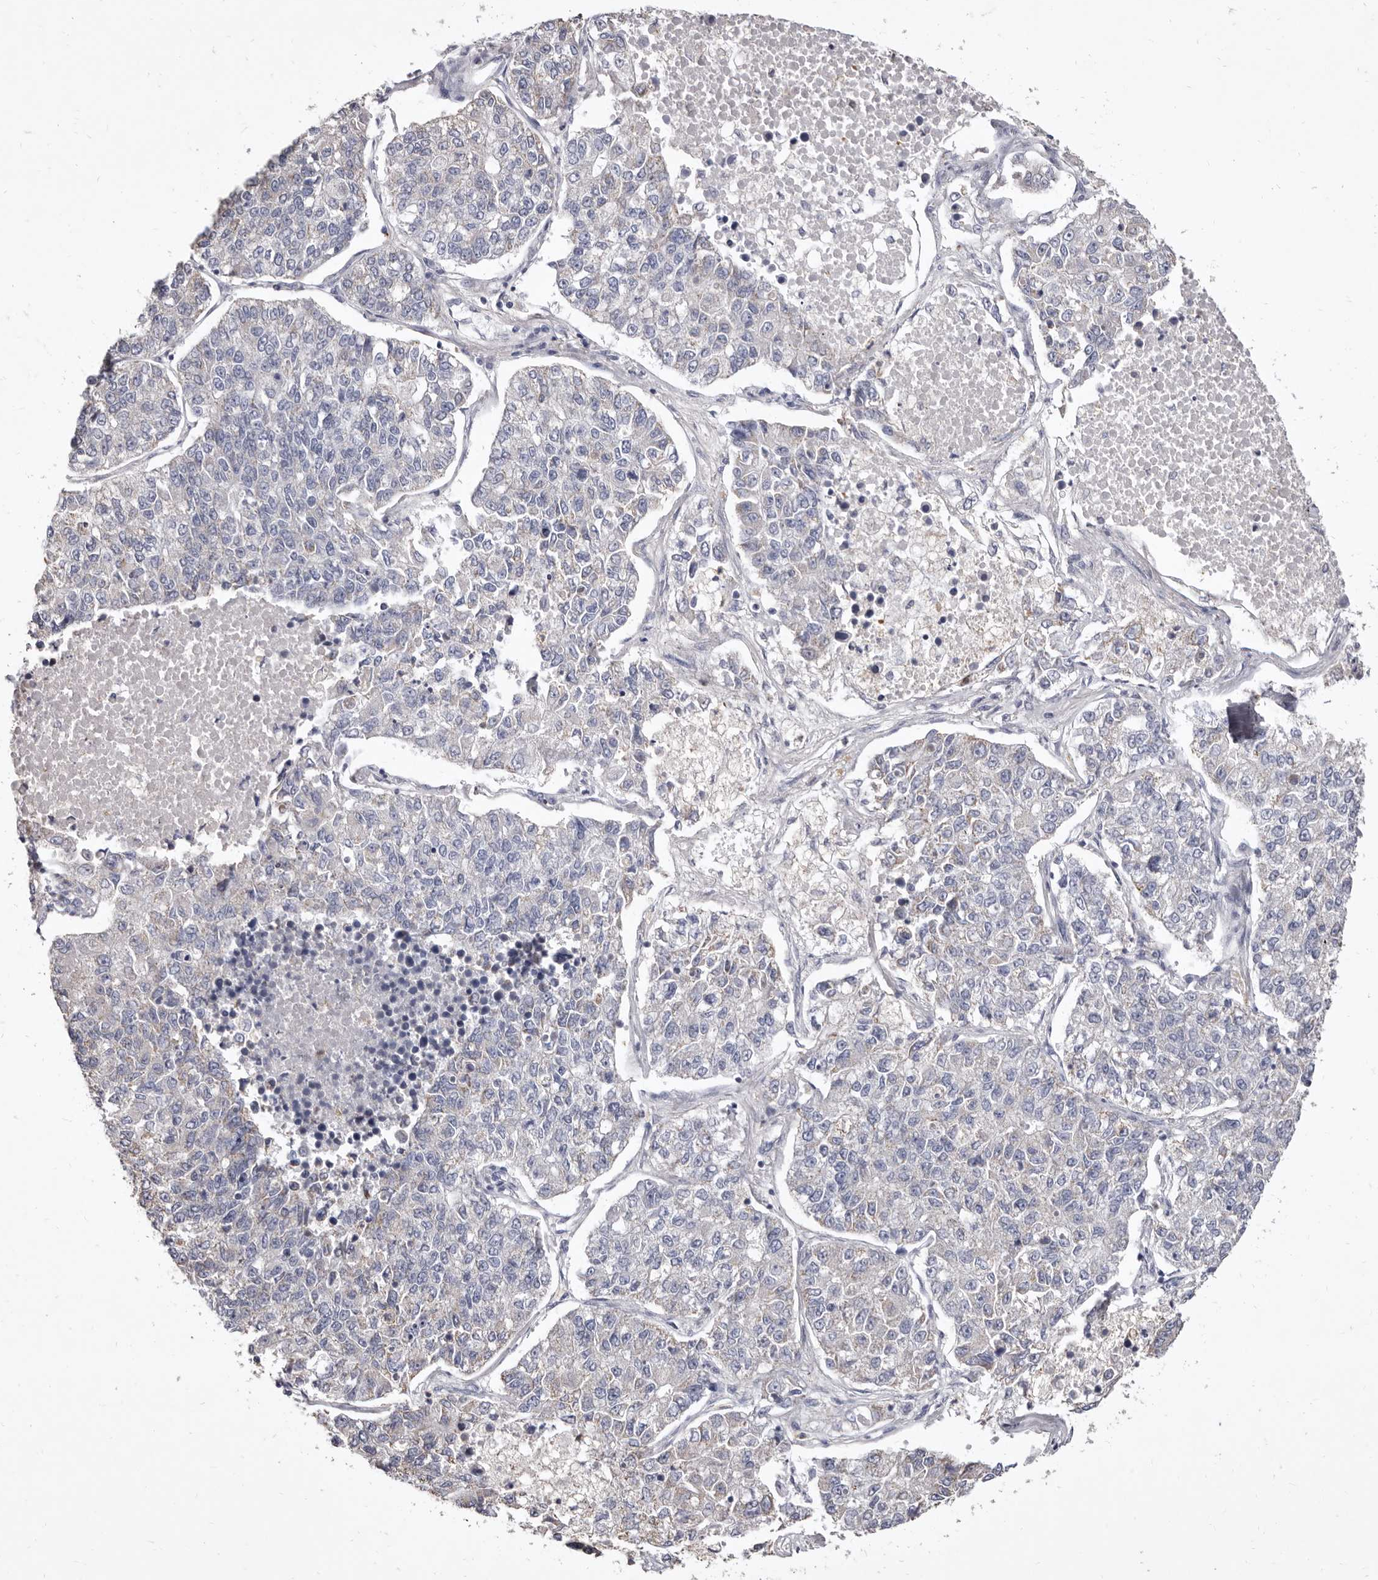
{"staining": {"intensity": "negative", "quantity": "none", "location": "none"}, "tissue": "lung cancer", "cell_type": "Tumor cells", "image_type": "cancer", "snomed": [{"axis": "morphology", "description": "Adenocarcinoma, NOS"}, {"axis": "topography", "description": "Lung"}], "caption": "This is an IHC image of human adenocarcinoma (lung). There is no expression in tumor cells.", "gene": "CYP2E1", "patient": {"sex": "male", "age": 49}}